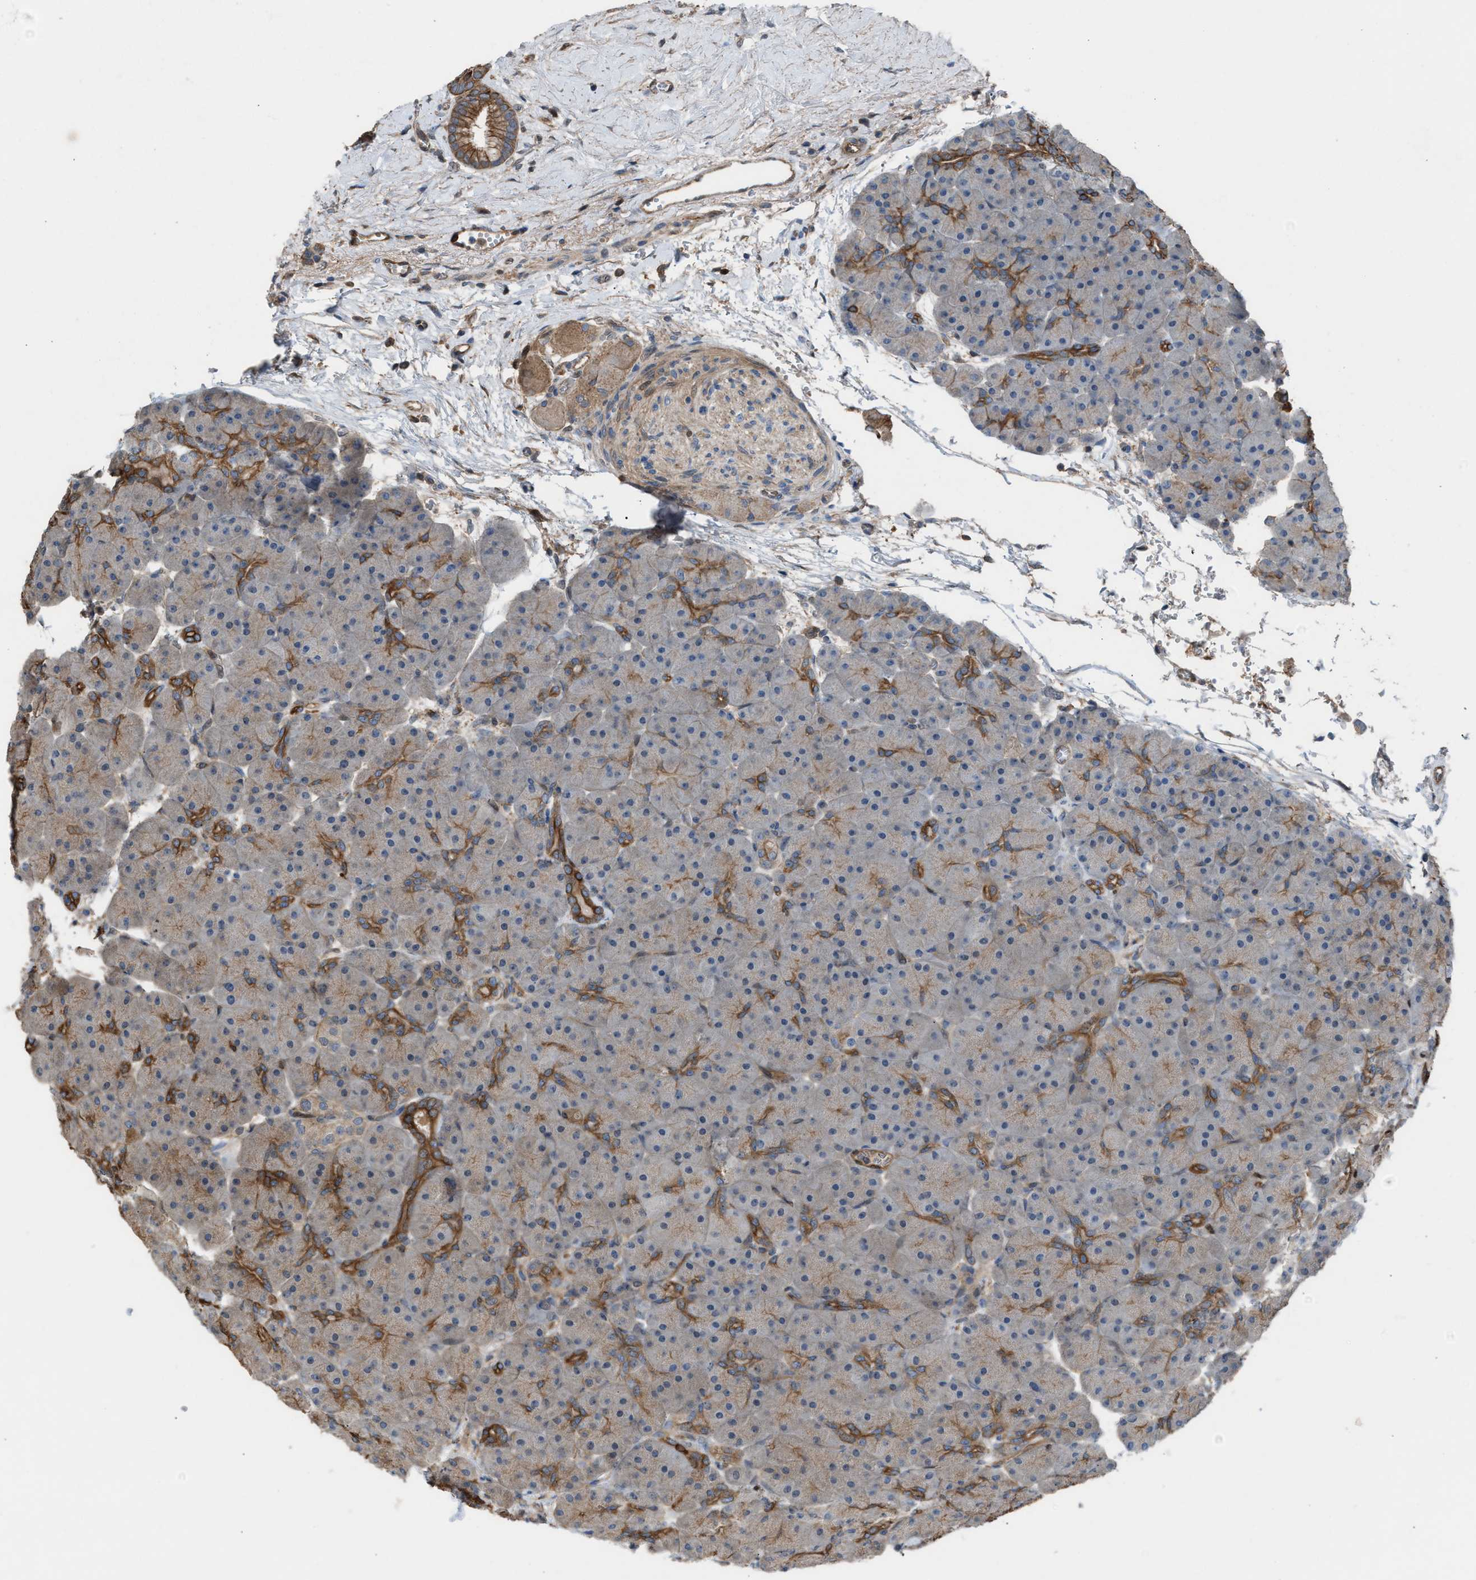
{"staining": {"intensity": "moderate", "quantity": "<25%", "location": "cytoplasmic/membranous"}, "tissue": "pancreas", "cell_type": "Exocrine glandular cells", "image_type": "normal", "snomed": [{"axis": "morphology", "description": "Normal tissue, NOS"}, {"axis": "topography", "description": "Pancreas"}], "caption": "Protein analysis of unremarkable pancreas shows moderate cytoplasmic/membranous staining in about <25% of exocrine glandular cells. Using DAB (brown) and hematoxylin (blue) stains, captured at high magnification using brightfield microscopy.", "gene": "TPK1", "patient": {"sex": "male", "age": 66}}